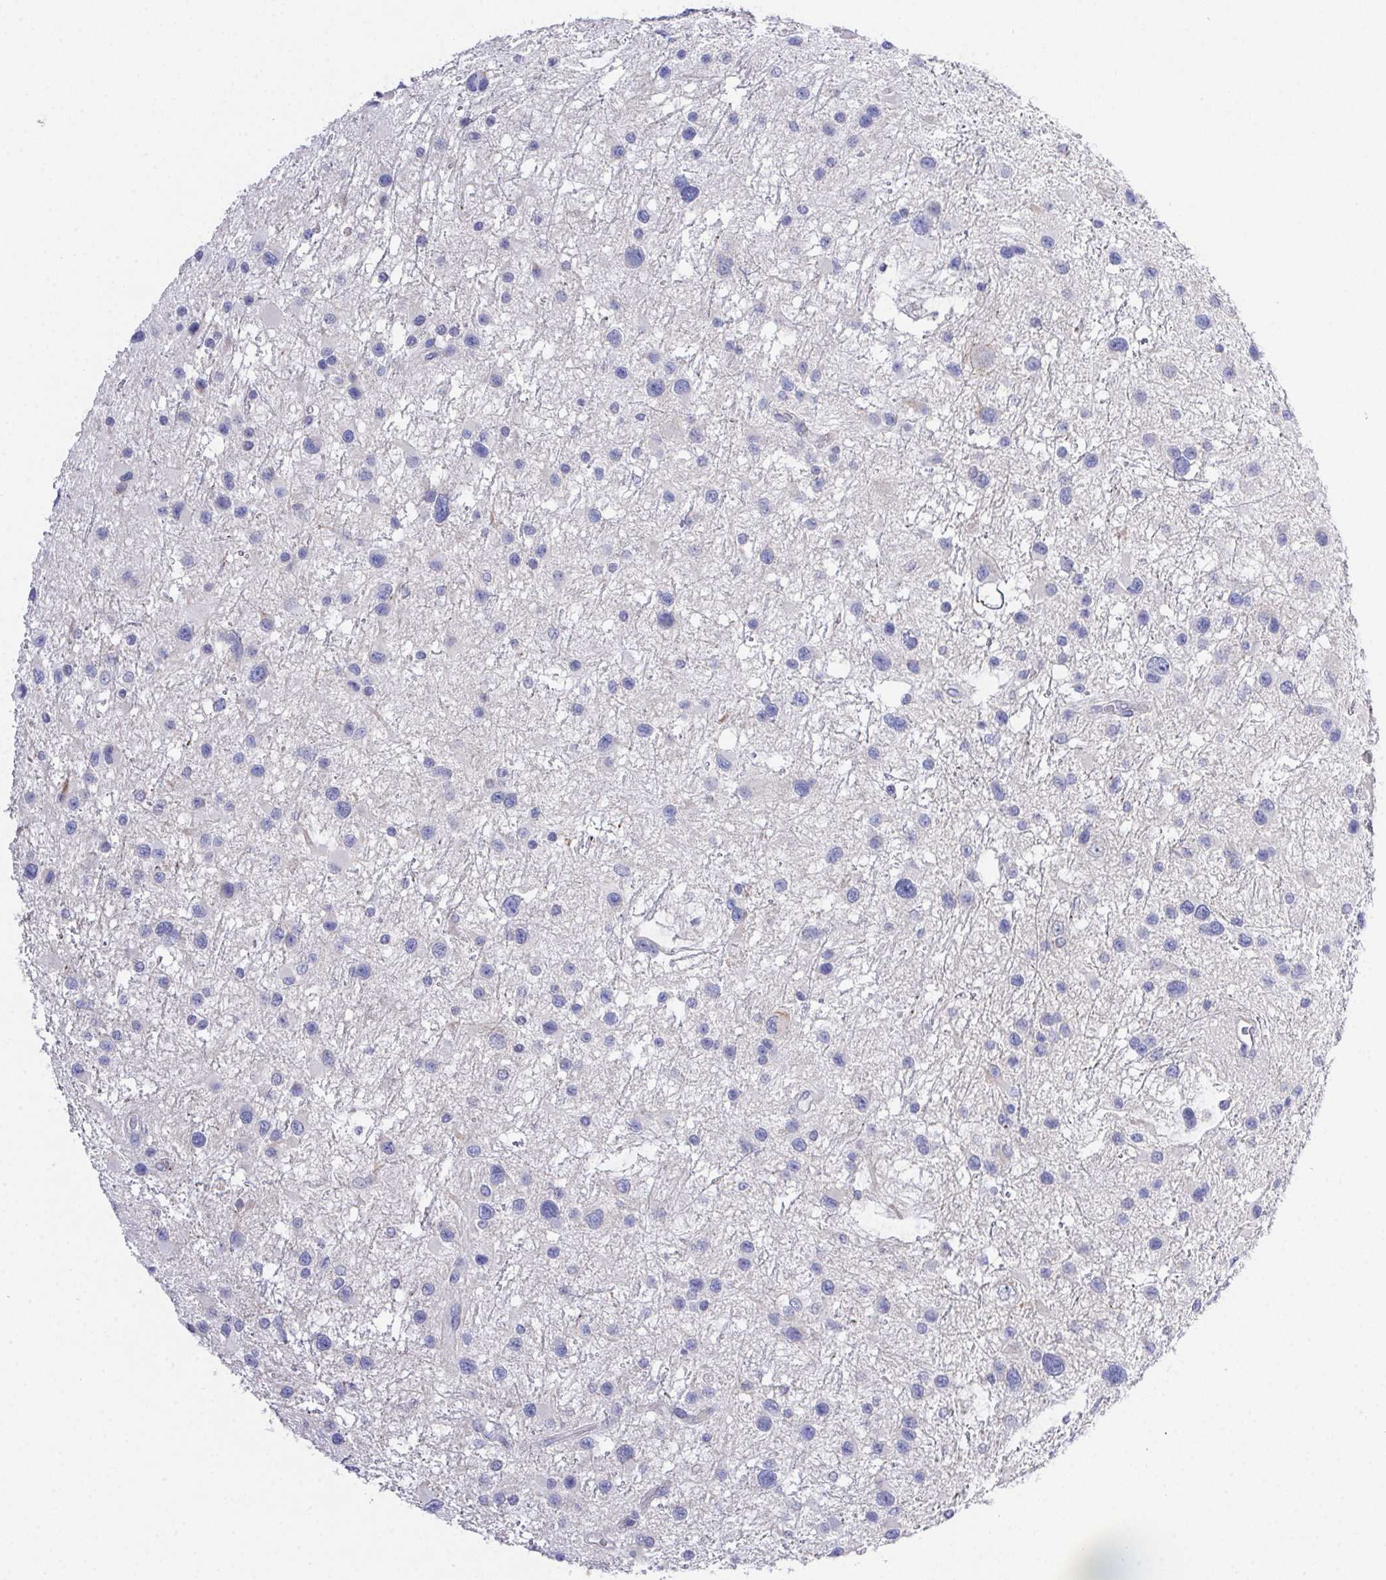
{"staining": {"intensity": "negative", "quantity": "none", "location": "none"}, "tissue": "glioma", "cell_type": "Tumor cells", "image_type": "cancer", "snomed": [{"axis": "morphology", "description": "Glioma, malignant, Low grade"}, {"axis": "topography", "description": "Brain"}], "caption": "Malignant low-grade glioma was stained to show a protein in brown. There is no significant positivity in tumor cells. The staining is performed using DAB brown chromogen with nuclei counter-stained in using hematoxylin.", "gene": "PRG3", "patient": {"sex": "female", "age": 32}}